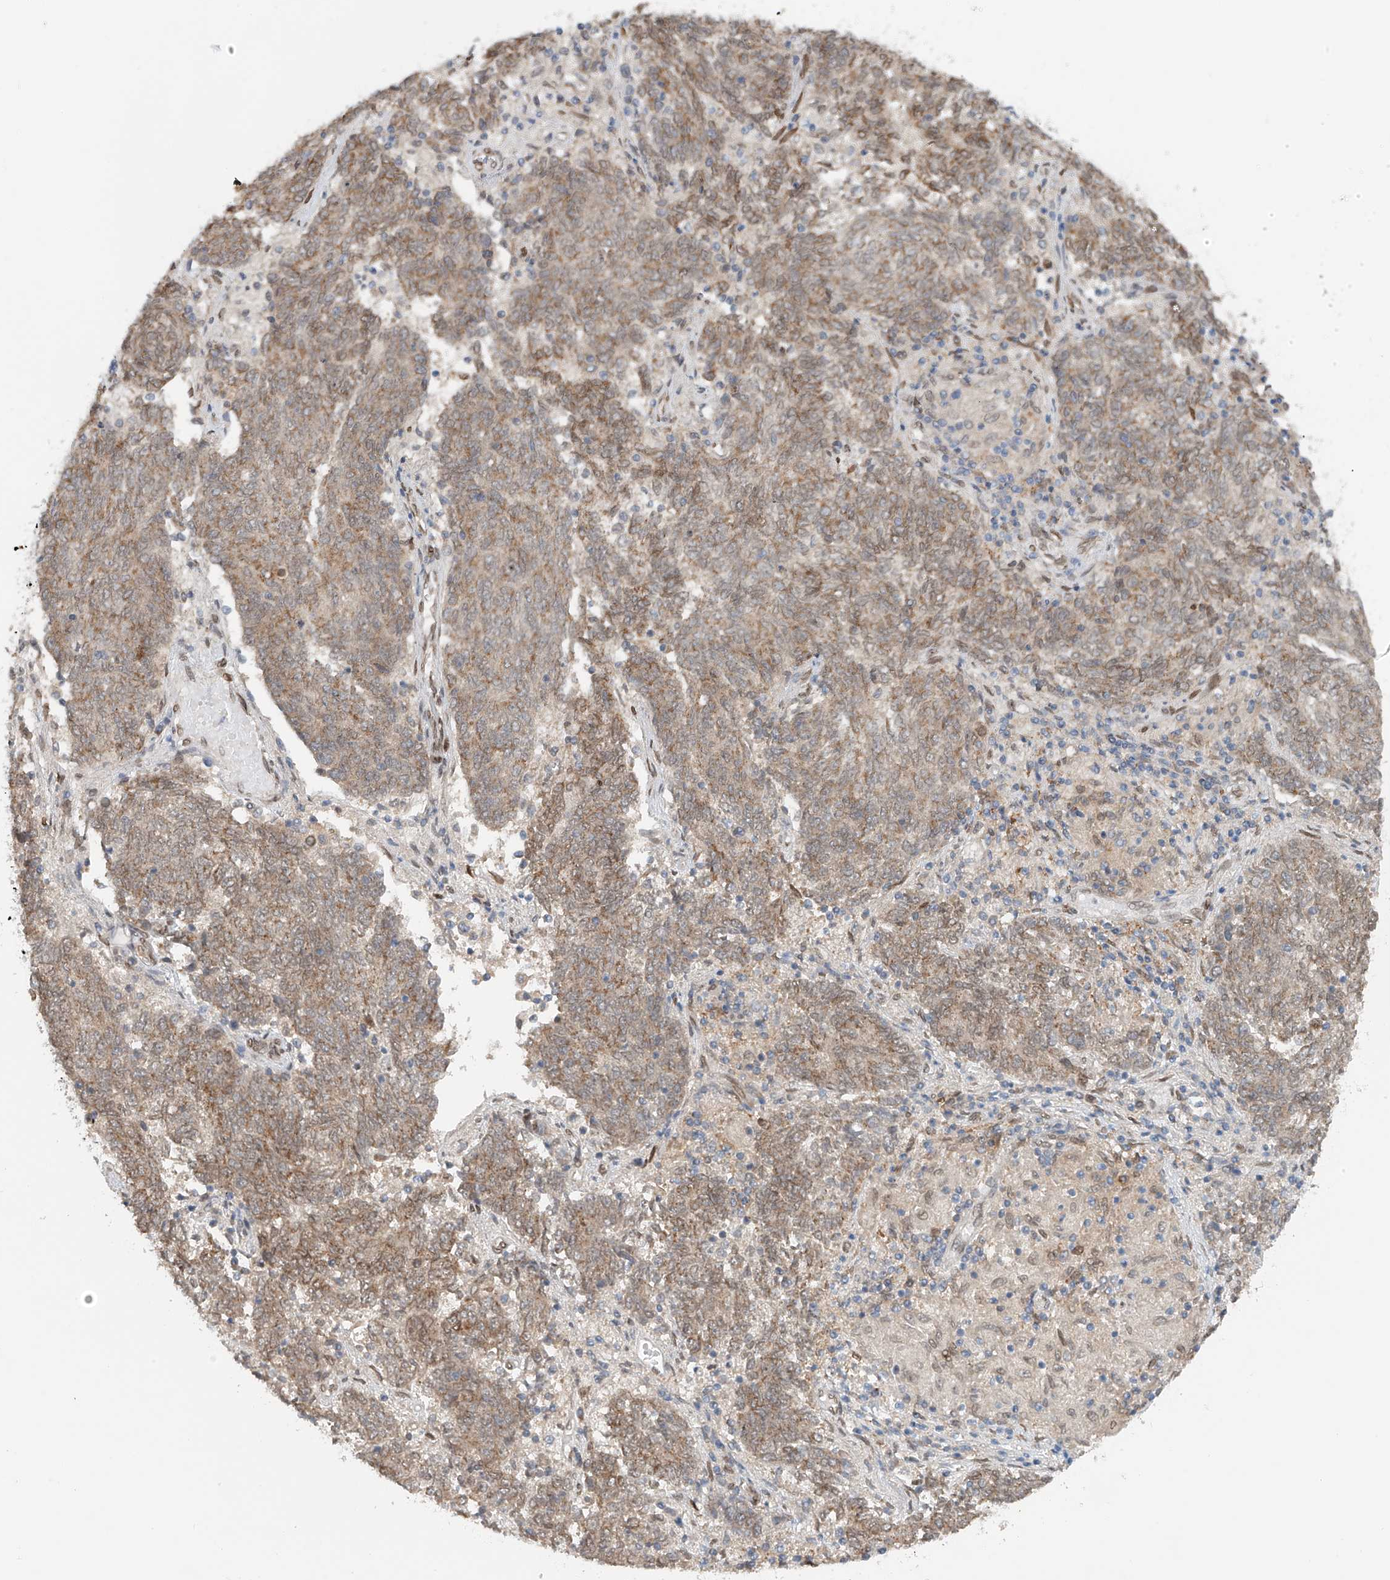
{"staining": {"intensity": "weak", "quantity": "<25%", "location": "cytoplasmic/membranous"}, "tissue": "endometrial cancer", "cell_type": "Tumor cells", "image_type": "cancer", "snomed": [{"axis": "morphology", "description": "Adenocarcinoma, NOS"}, {"axis": "topography", "description": "Endometrium"}], "caption": "High power microscopy image of an immunohistochemistry (IHC) image of endometrial adenocarcinoma, revealing no significant staining in tumor cells.", "gene": "STARD9", "patient": {"sex": "female", "age": 80}}